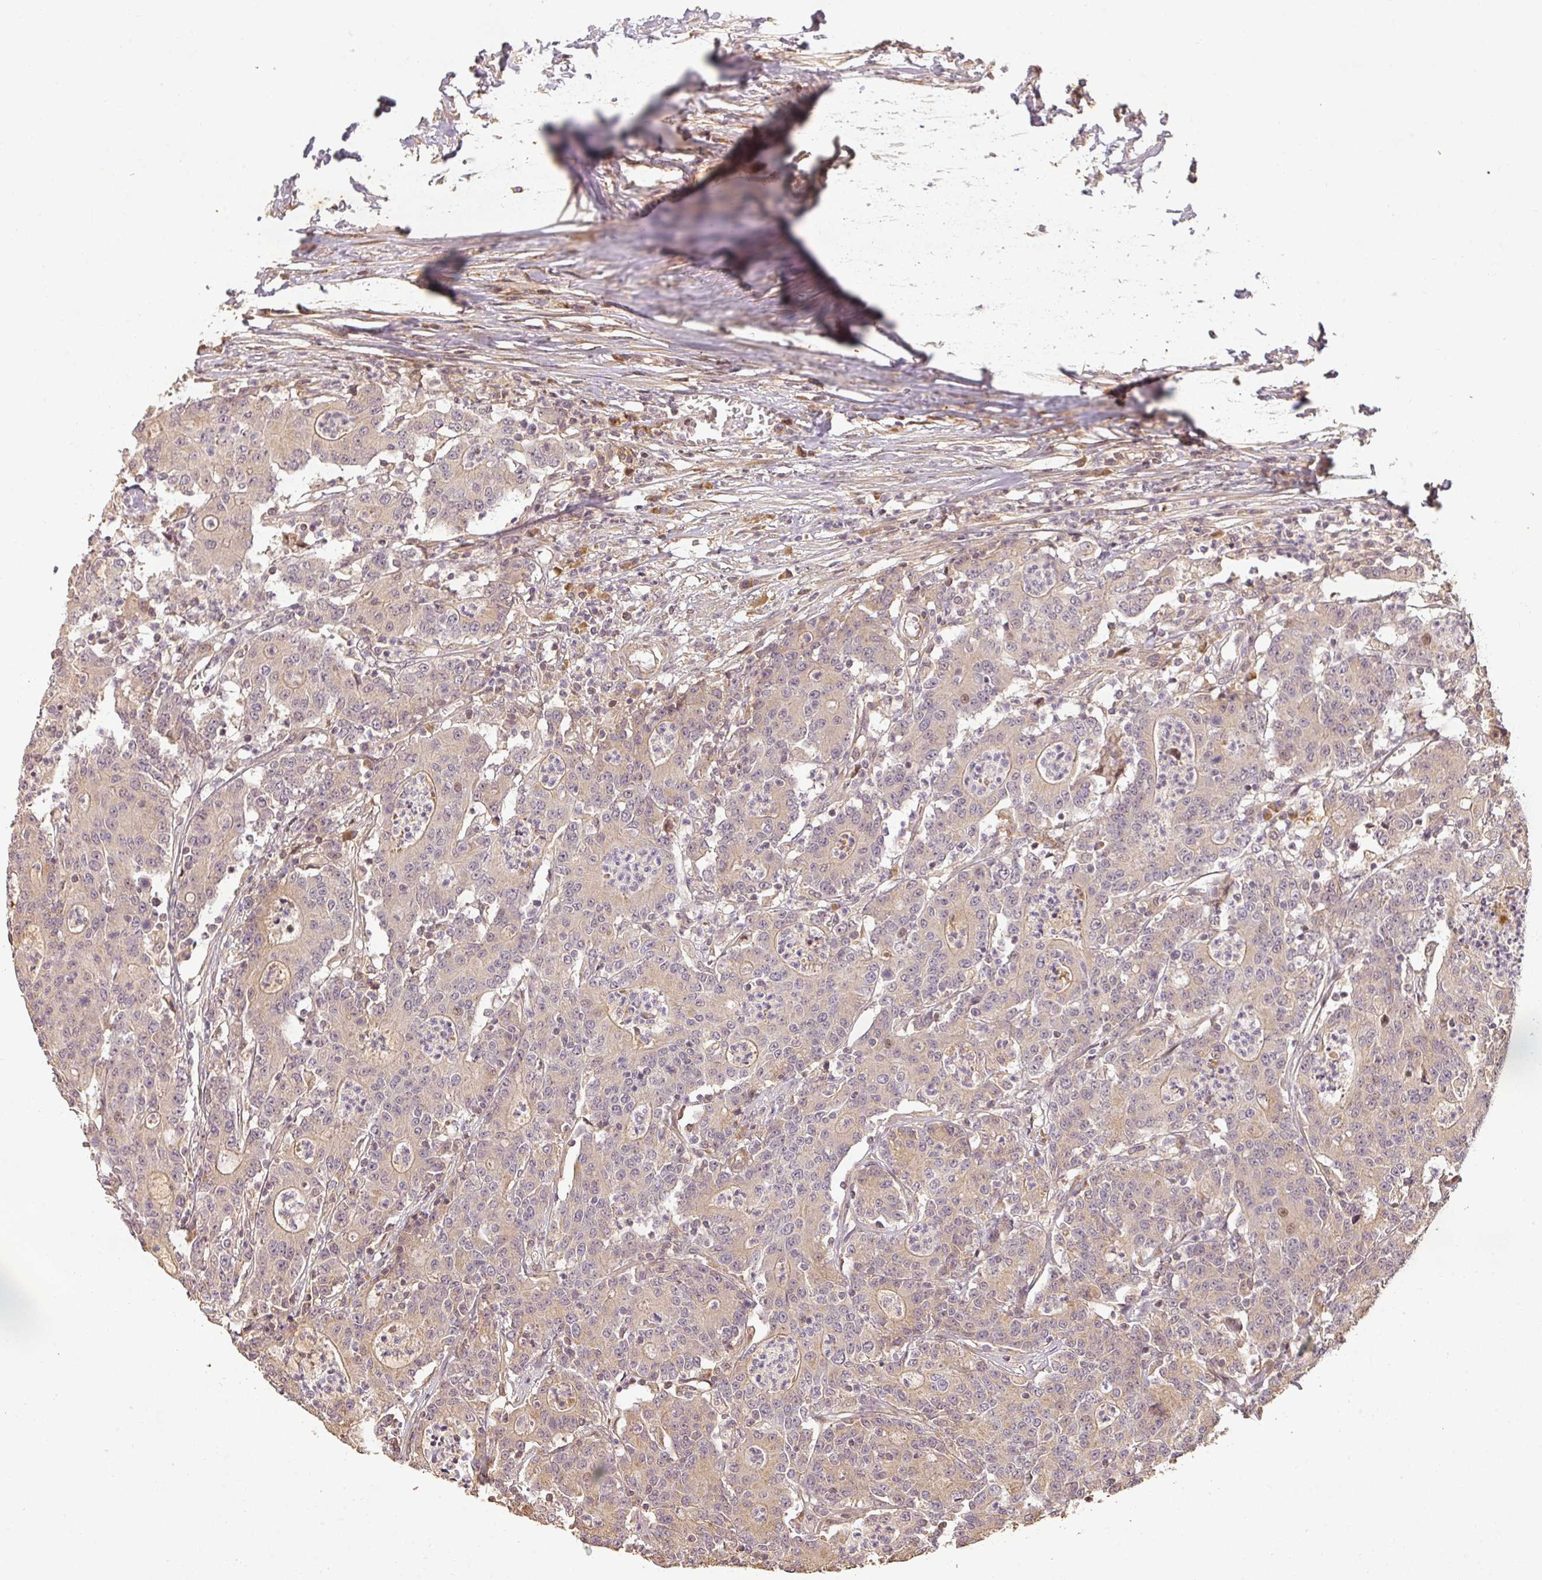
{"staining": {"intensity": "weak", "quantity": "<25%", "location": "cytoplasmic/membranous,nuclear"}, "tissue": "colorectal cancer", "cell_type": "Tumor cells", "image_type": "cancer", "snomed": [{"axis": "morphology", "description": "Adenocarcinoma, NOS"}, {"axis": "topography", "description": "Colon"}], "caption": "Photomicrograph shows no significant protein expression in tumor cells of colorectal cancer (adenocarcinoma). The staining was performed using DAB (3,3'-diaminobenzidine) to visualize the protein expression in brown, while the nuclei were stained in blue with hematoxylin (Magnification: 20x).", "gene": "BPIFB3", "patient": {"sex": "male", "age": 83}}